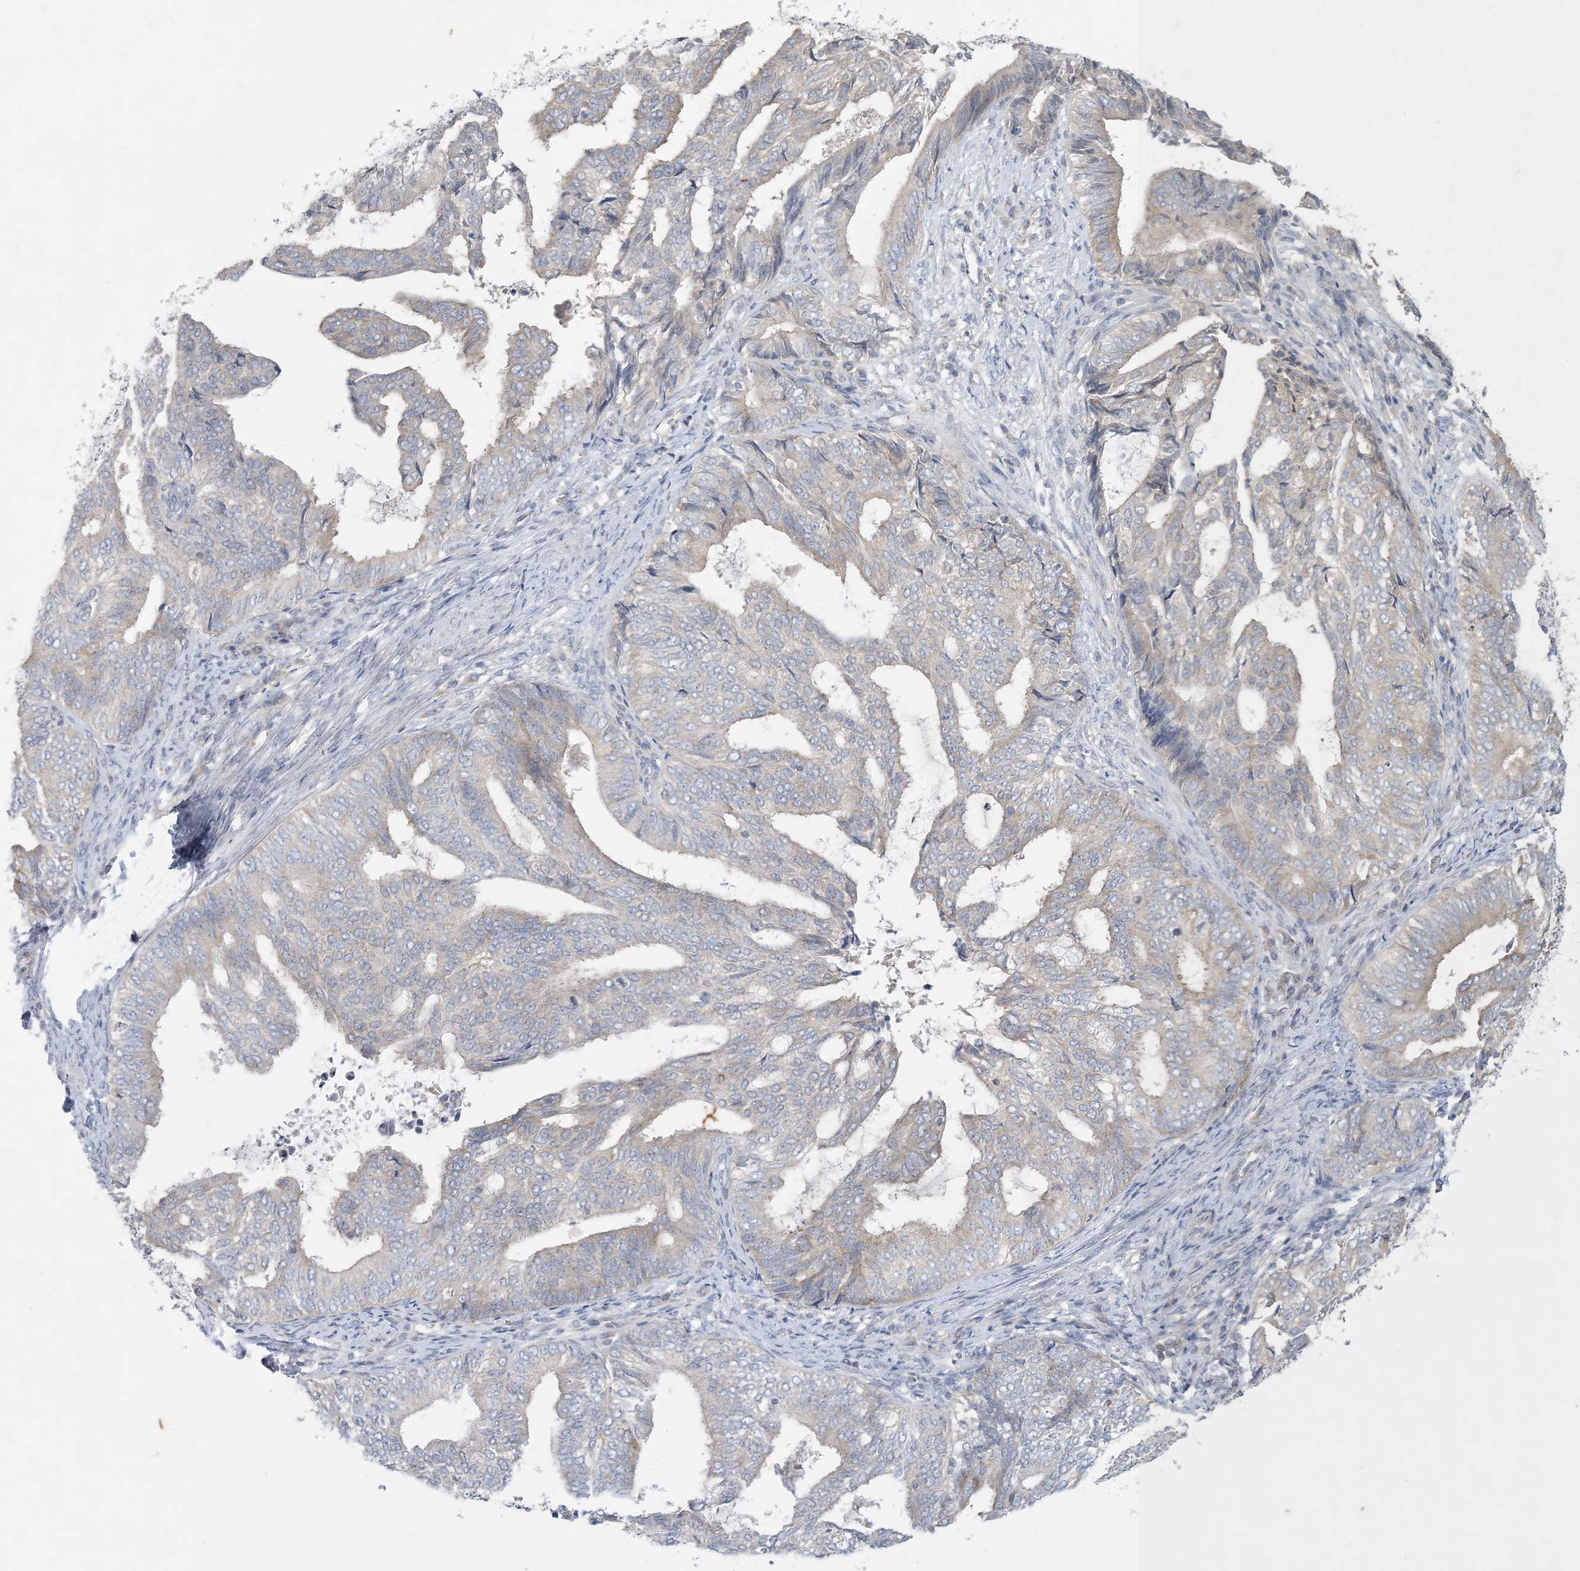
{"staining": {"intensity": "negative", "quantity": "none", "location": "none"}, "tissue": "endometrial cancer", "cell_type": "Tumor cells", "image_type": "cancer", "snomed": [{"axis": "morphology", "description": "Adenocarcinoma, NOS"}, {"axis": "topography", "description": "Endometrium"}], "caption": "Immunohistochemistry image of endometrial cancer (adenocarcinoma) stained for a protein (brown), which exhibits no staining in tumor cells.", "gene": "KIF3A", "patient": {"sex": "female", "age": 58}}